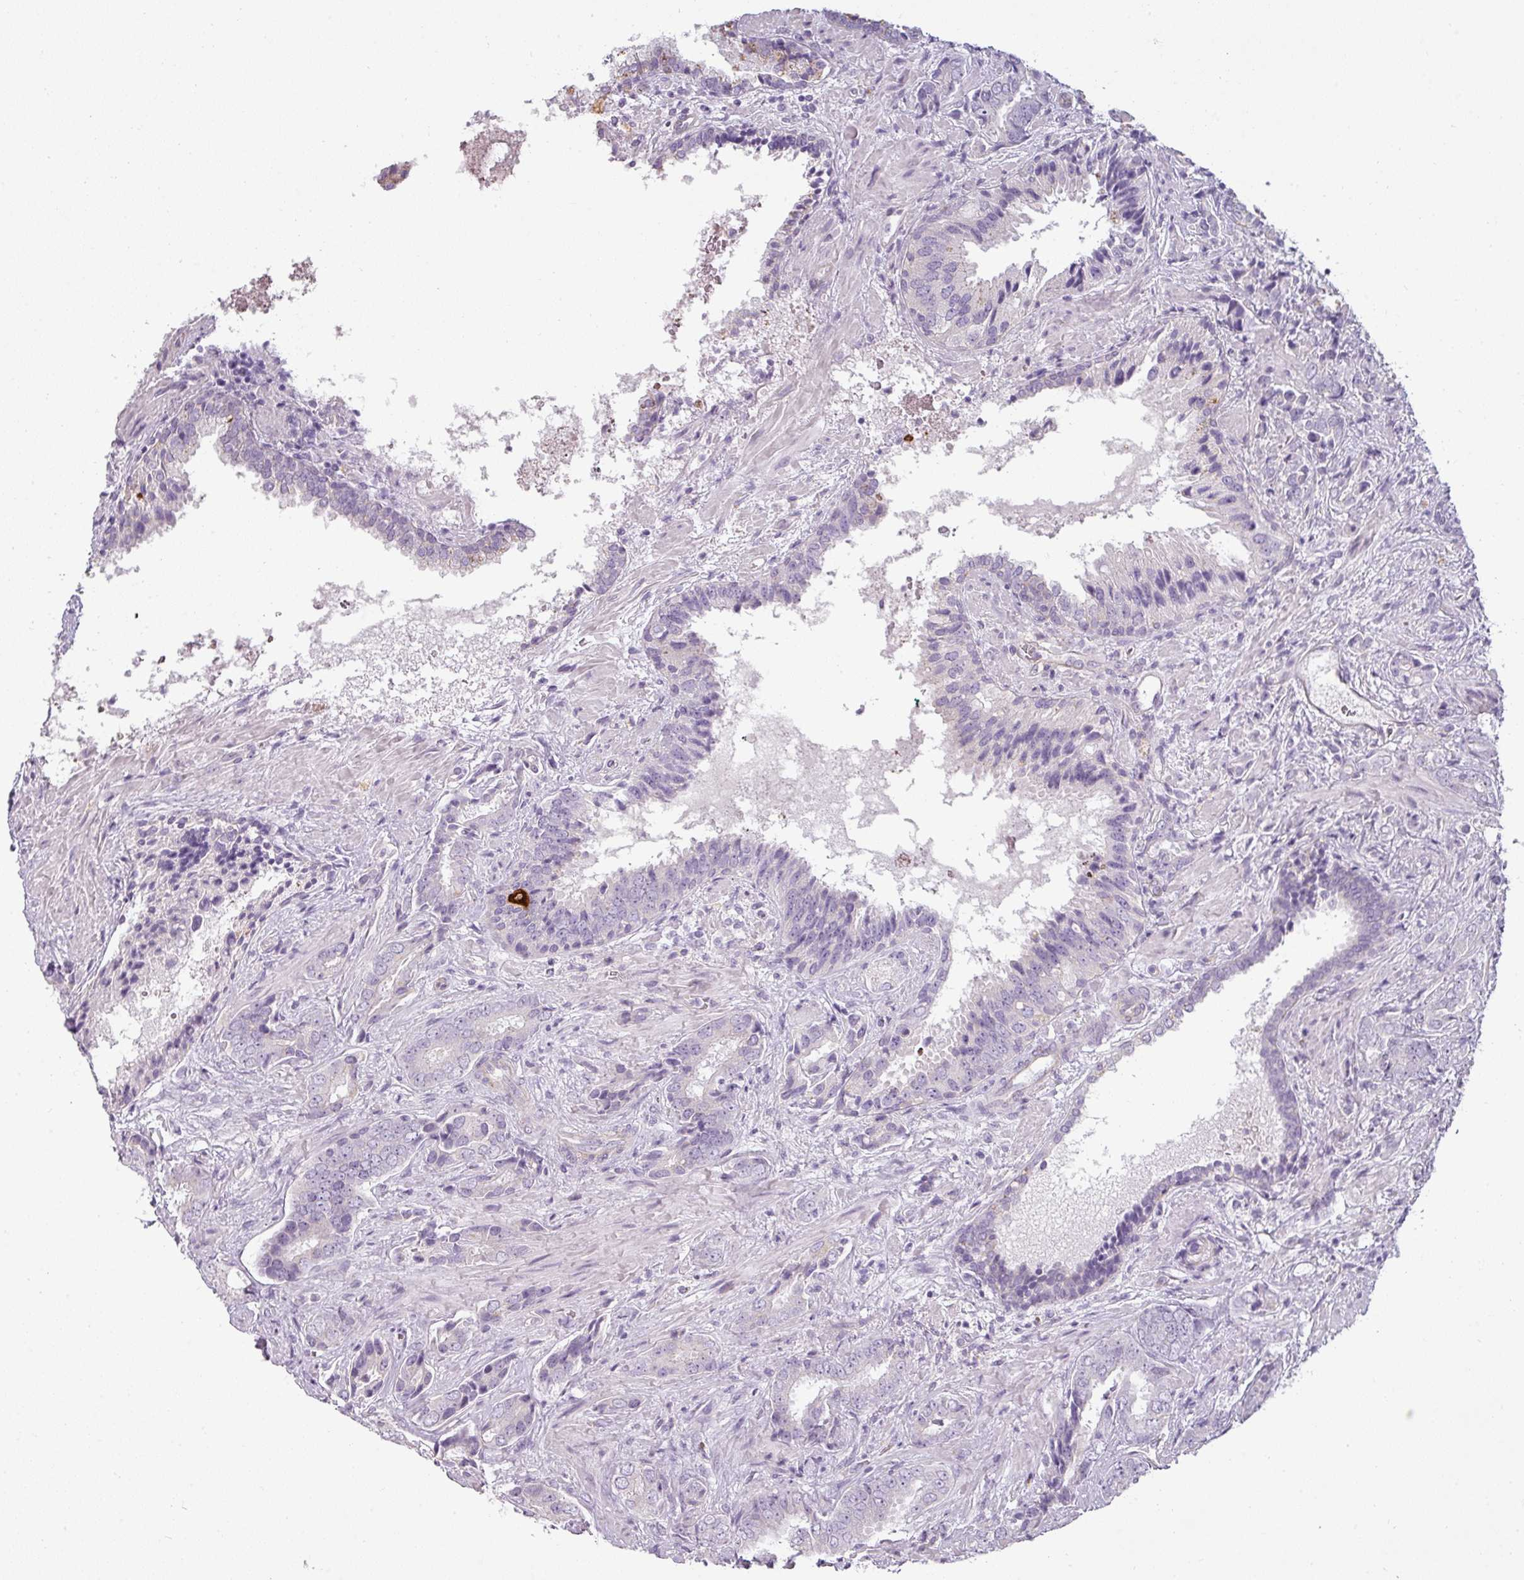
{"staining": {"intensity": "negative", "quantity": "none", "location": "none"}, "tissue": "prostate cancer", "cell_type": "Tumor cells", "image_type": "cancer", "snomed": [{"axis": "morphology", "description": "Adenocarcinoma, High grade"}, {"axis": "topography", "description": "Prostate"}], "caption": "Histopathology image shows no protein positivity in tumor cells of prostate adenocarcinoma (high-grade) tissue. (Immunohistochemistry, brightfield microscopy, high magnification).", "gene": "ASB1", "patient": {"sex": "male", "age": 71}}